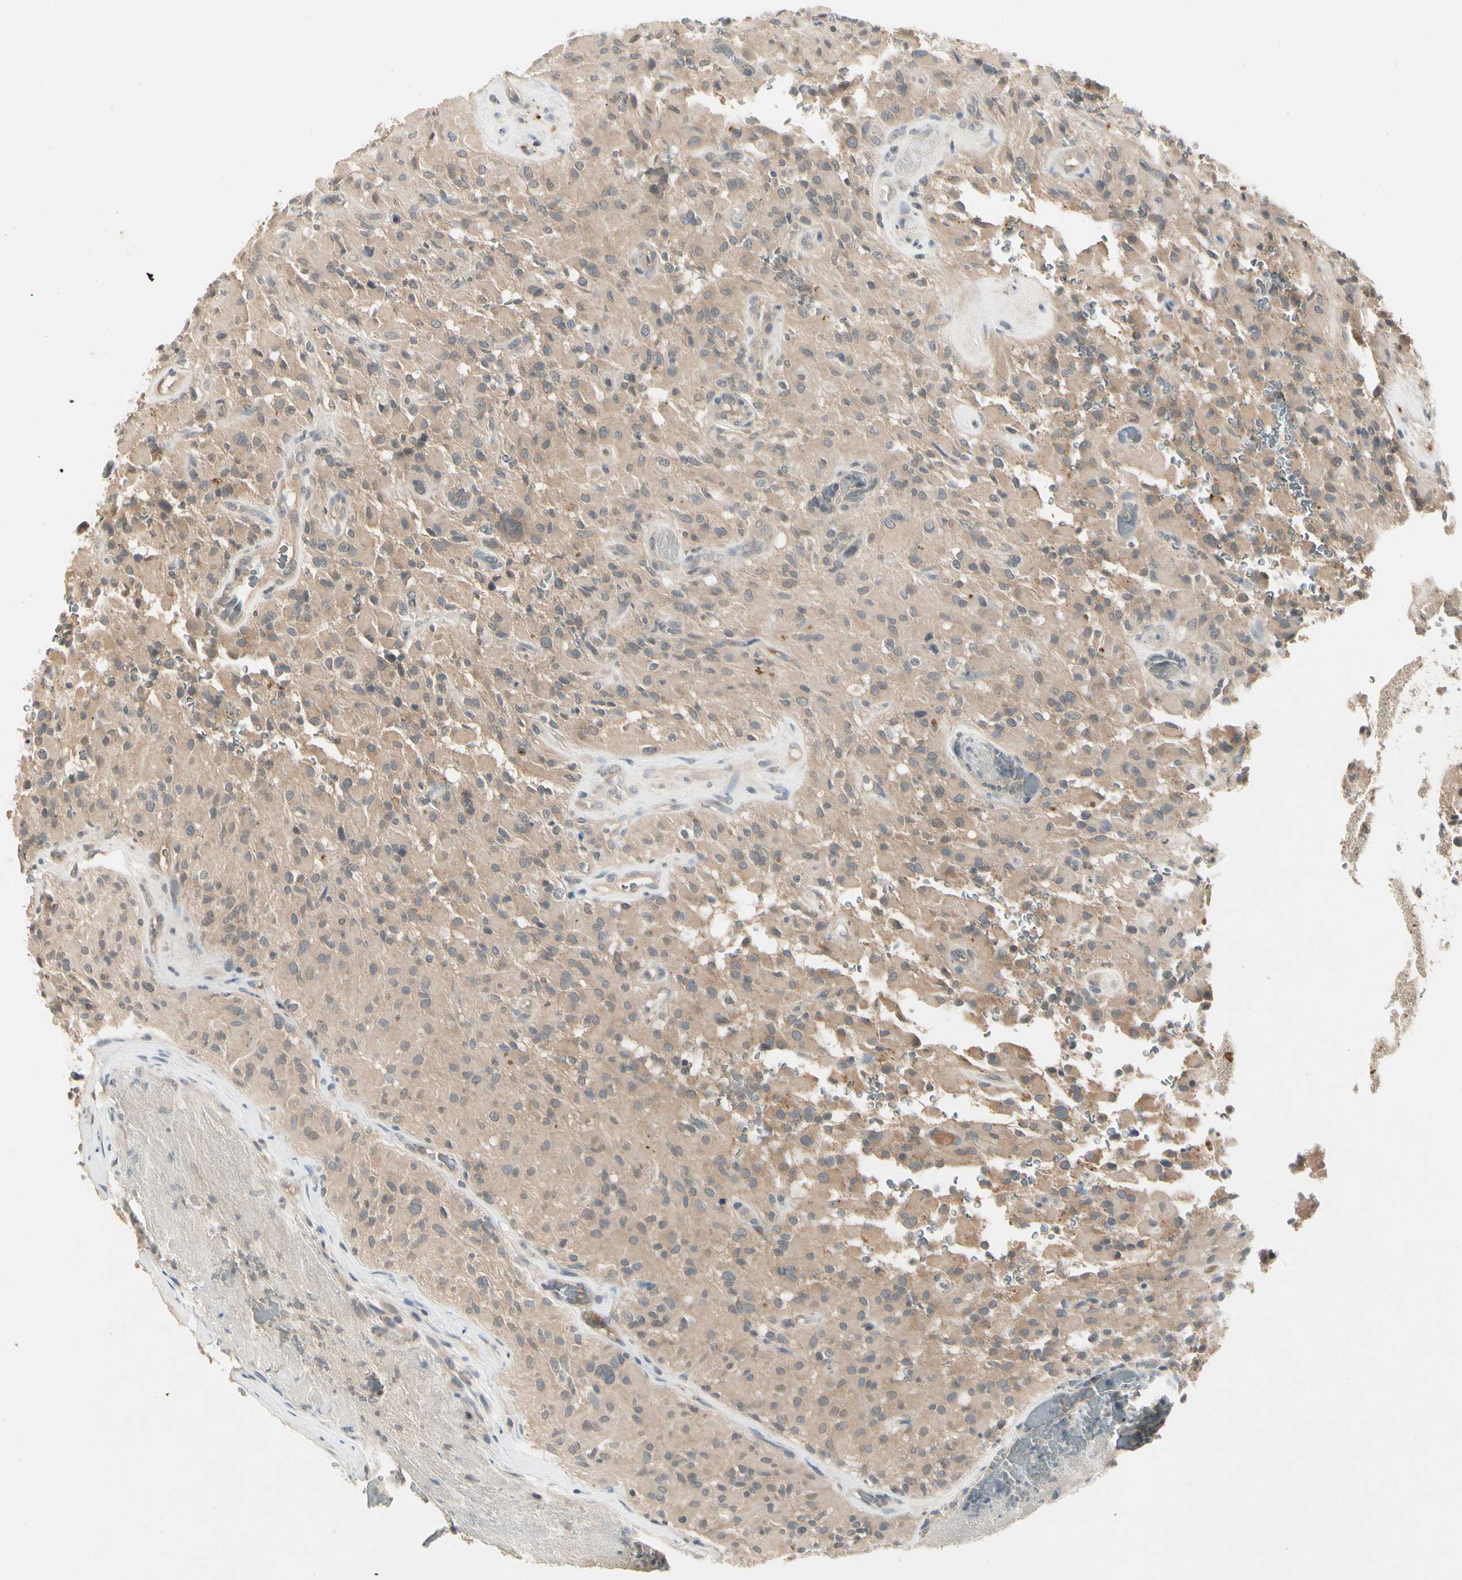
{"staining": {"intensity": "weak", "quantity": "<25%", "location": "cytoplasmic/membranous"}, "tissue": "glioma", "cell_type": "Tumor cells", "image_type": "cancer", "snomed": [{"axis": "morphology", "description": "Glioma, malignant, High grade"}, {"axis": "topography", "description": "Brain"}], "caption": "Immunohistochemical staining of human glioma reveals no significant expression in tumor cells.", "gene": "CCL4", "patient": {"sex": "male", "age": 71}}